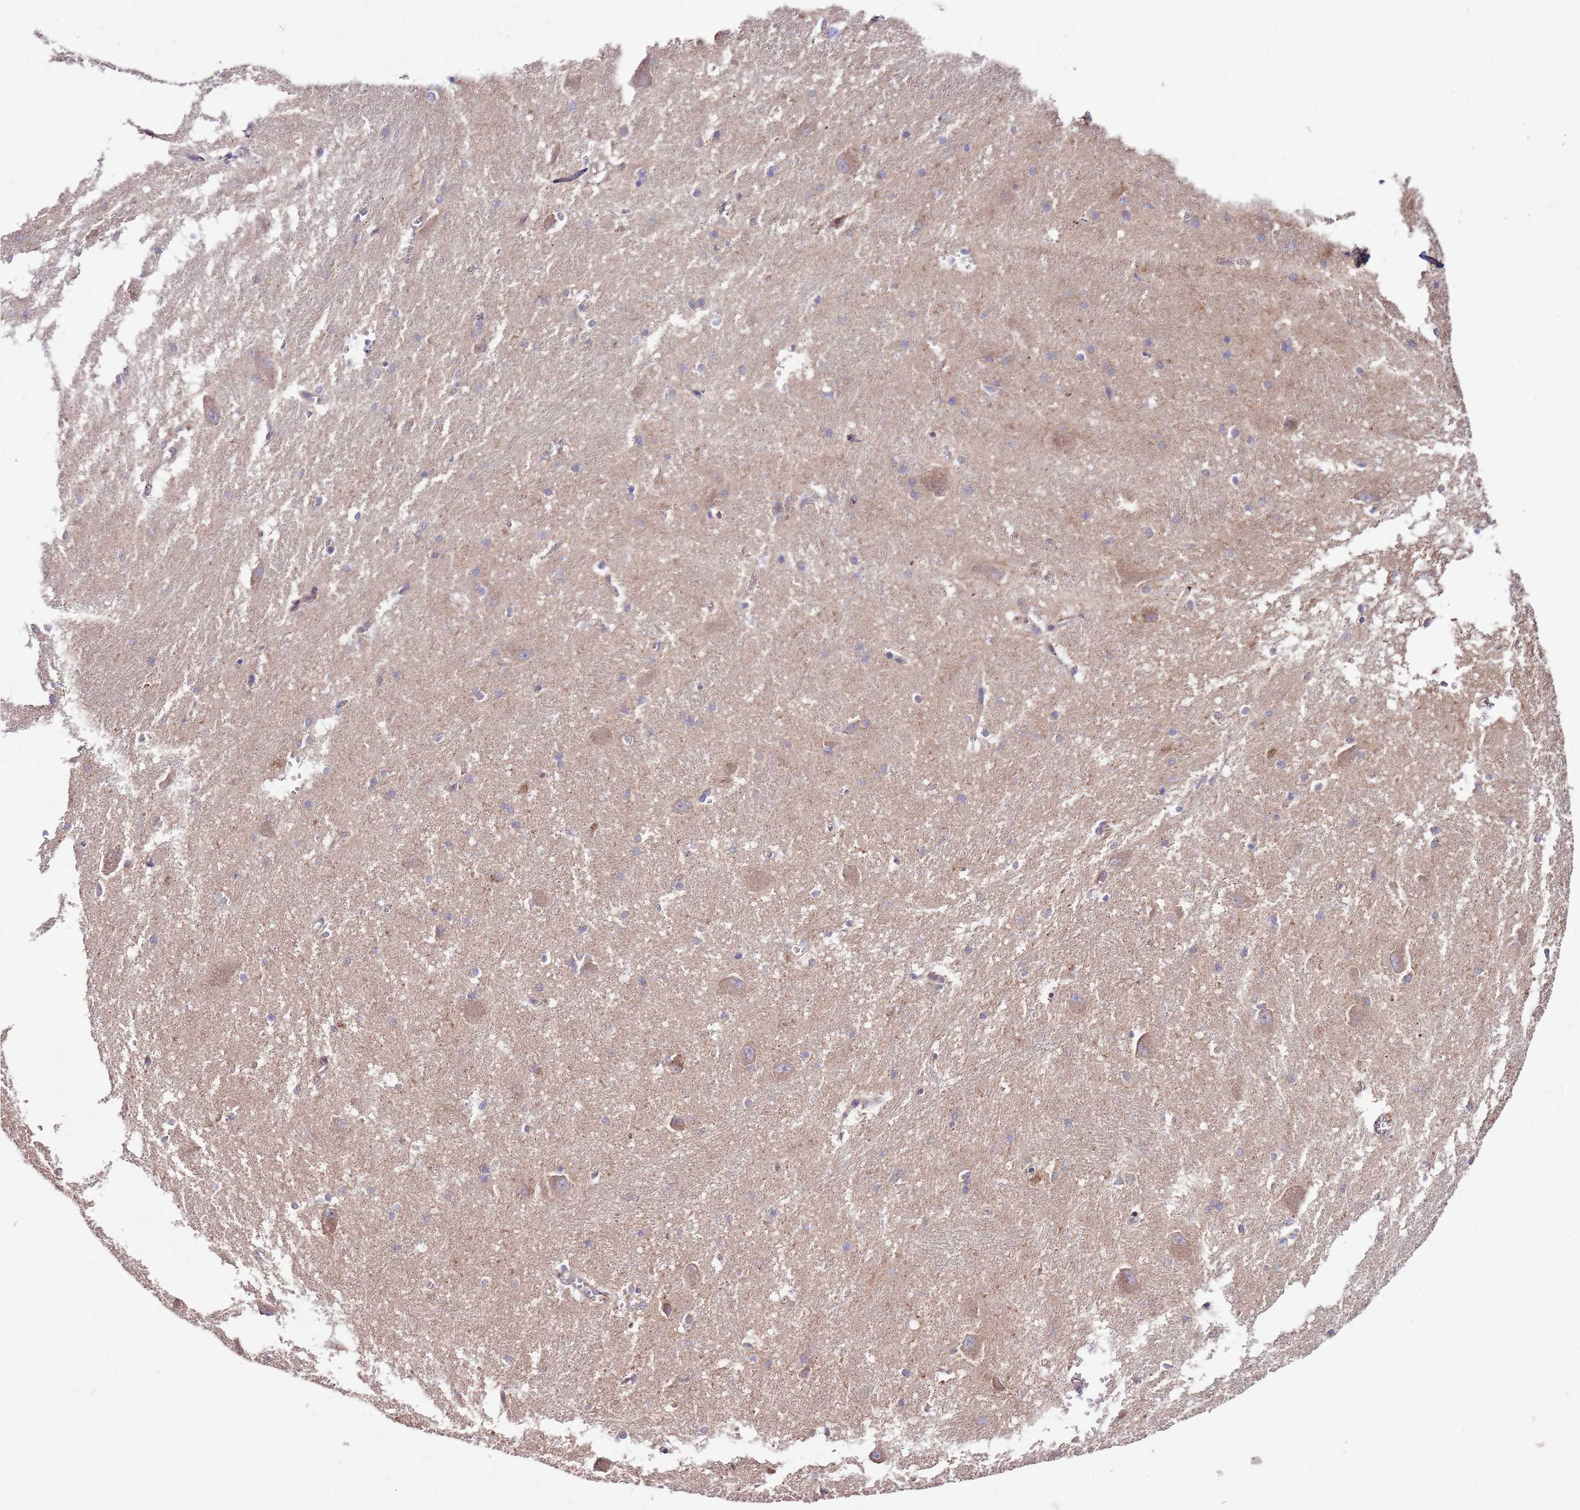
{"staining": {"intensity": "weak", "quantity": "<25%", "location": "cytoplasmic/membranous"}, "tissue": "caudate", "cell_type": "Glial cells", "image_type": "normal", "snomed": [{"axis": "morphology", "description": "Normal tissue, NOS"}, {"axis": "topography", "description": "Lateral ventricle wall"}], "caption": "DAB (3,3'-diaminobenzidine) immunohistochemical staining of unremarkable human caudate reveals no significant positivity in glial cells.", "gene": "SMG1", "patient": {"sex": "male", "age": 37}}